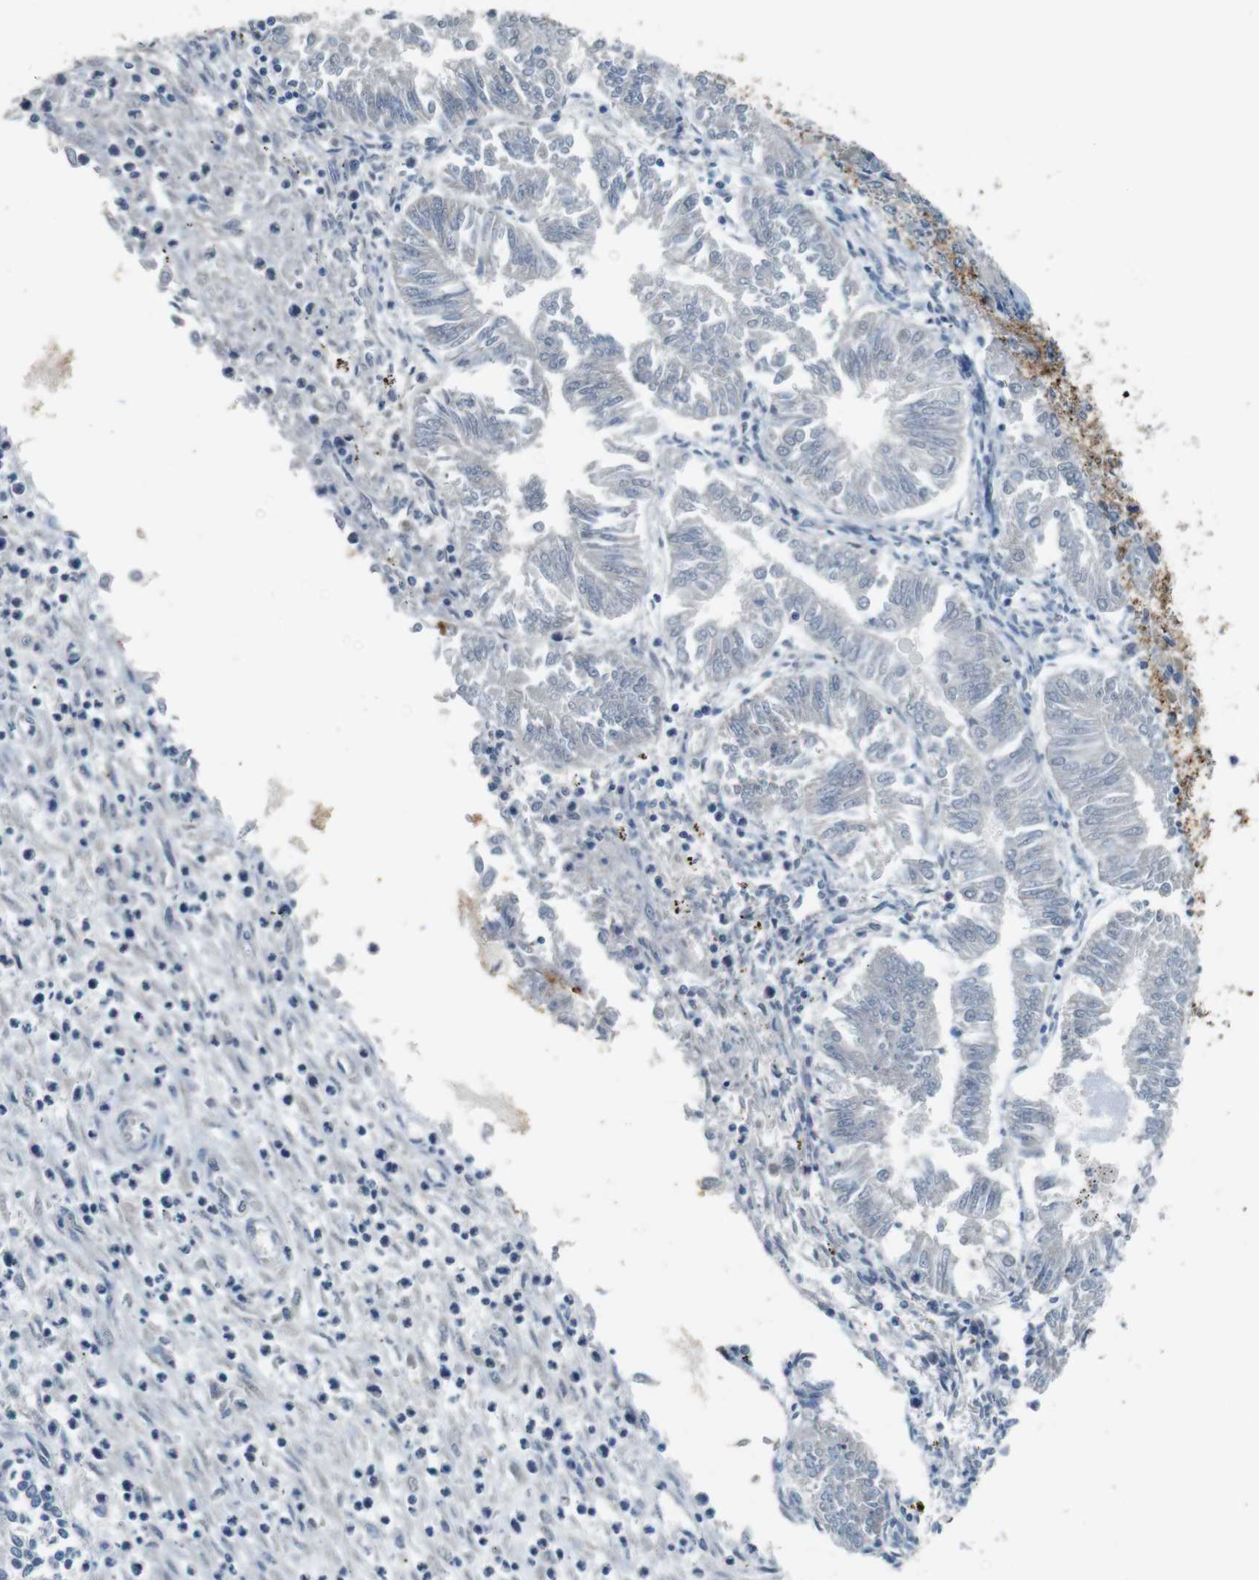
{"staining": {"intensity": "negative", "quantity": "none", "location": "none"}, "tissue": "endometrial cancer", "cell_type": "Tumor cells", "image_type": "cancer", "snomed": [{"axis": "morphology", "description": "Adenocarcinoma, NOS"}, {"axis": "topography", "description": "Endometrium"}], "caption": "There is no significant staining in tumor cells of endometrial cancer.", "gene": "MUC5B", "patient": {"sex": "female", "age": 53}}